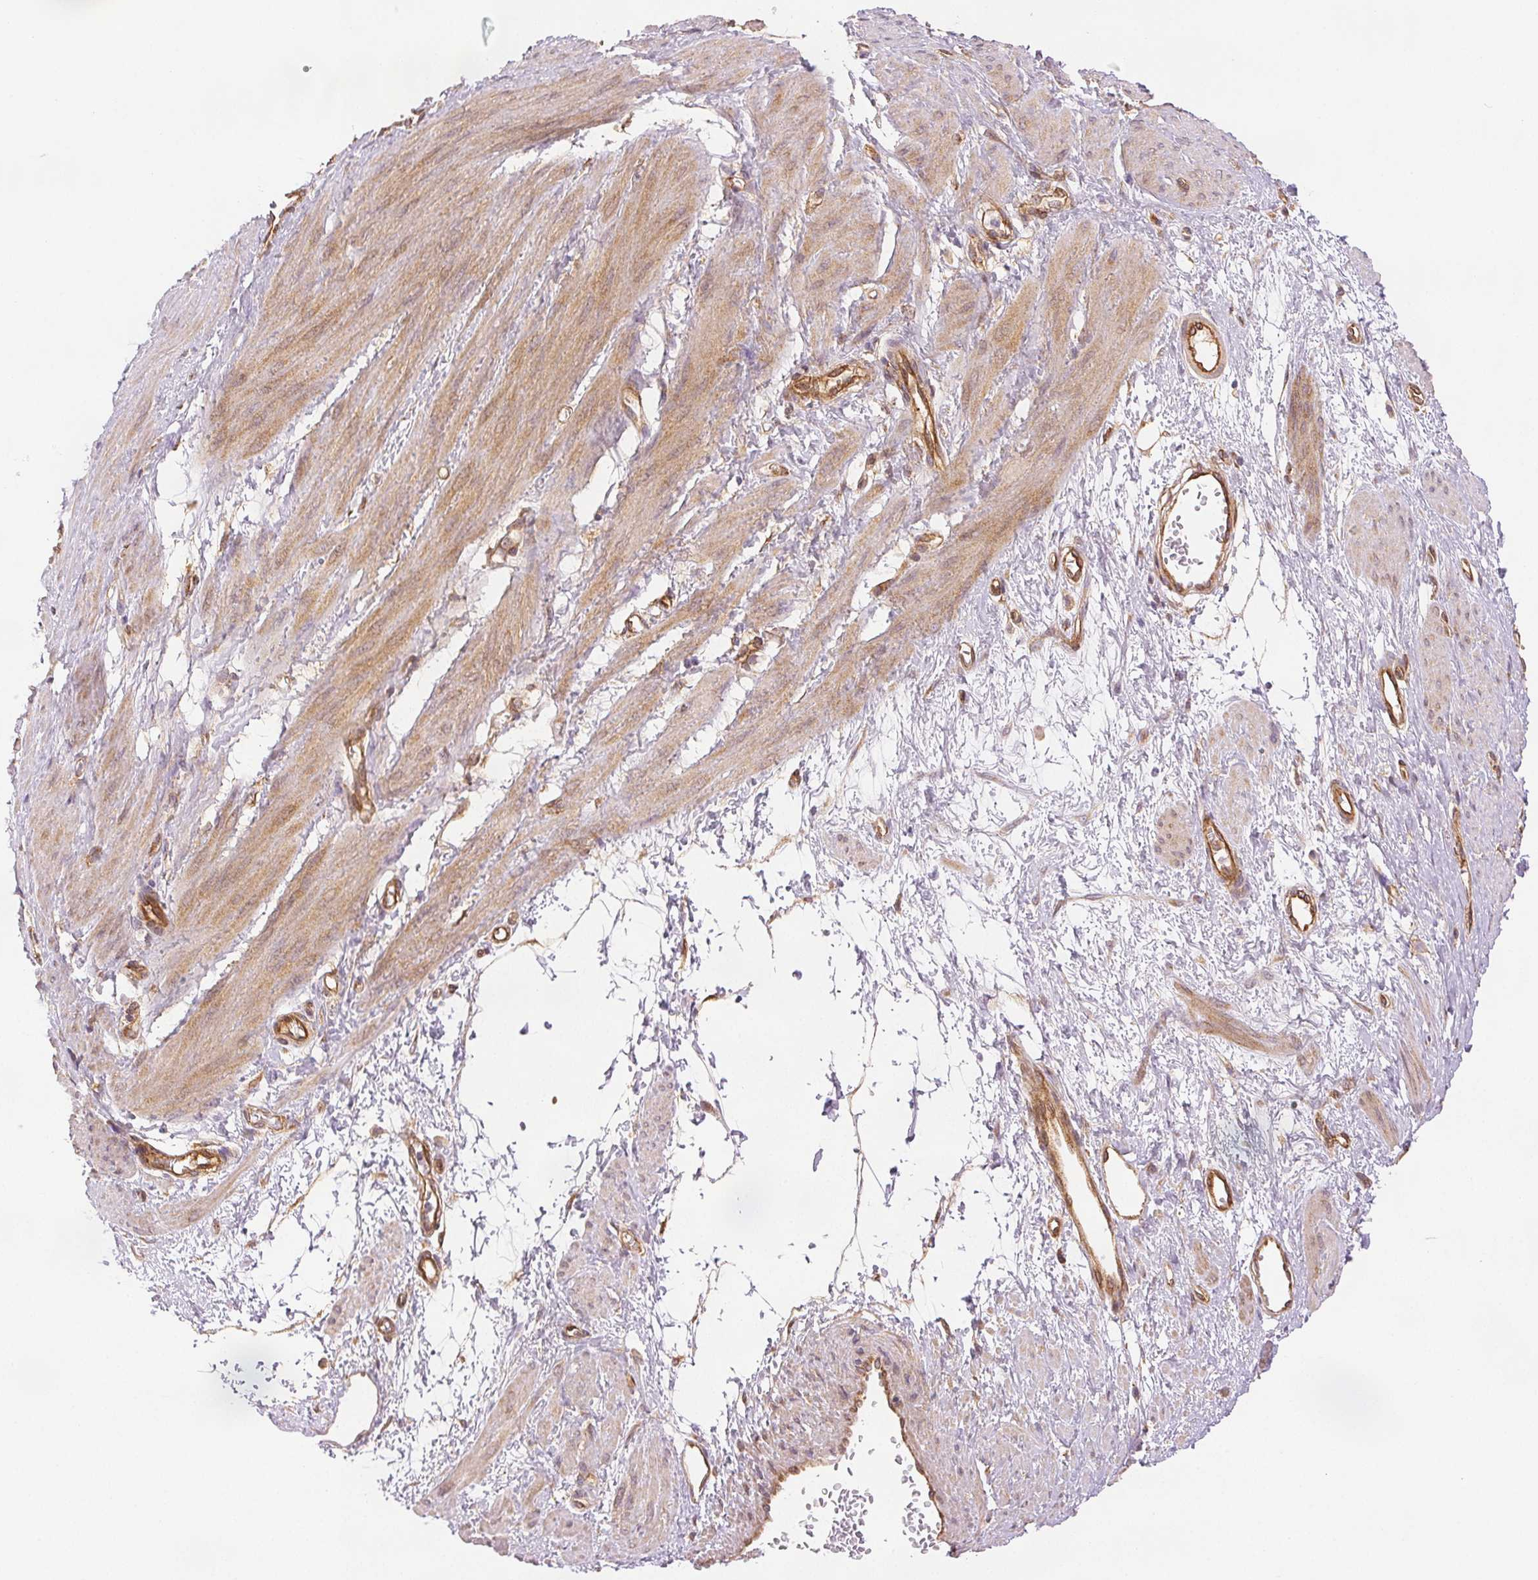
{"staining": {"intensity": "moderate", "quantity": "25%-75%", "location": "cytoplasmic/membranous"}, "tissue": "smooth muscle", "cell_type": "Smooth muscle cells", "image_type": "normal", "snomed": [{"axis": "morphology", "description": "Normal tissue, NOS"}, {"axis": "topography", "description": "Smooth muscle"}, {"axis": "topography", "description": "Uterus"}], "caption": "This is an image of immunohistochemistry (IHC) staining of benign smooth muscle, which shows moderate staining in the cytoplasmic/membranous of smooth muscle cells.", "gene": "DIAPH2", "patient": {"sex": "female", "age": 39}}